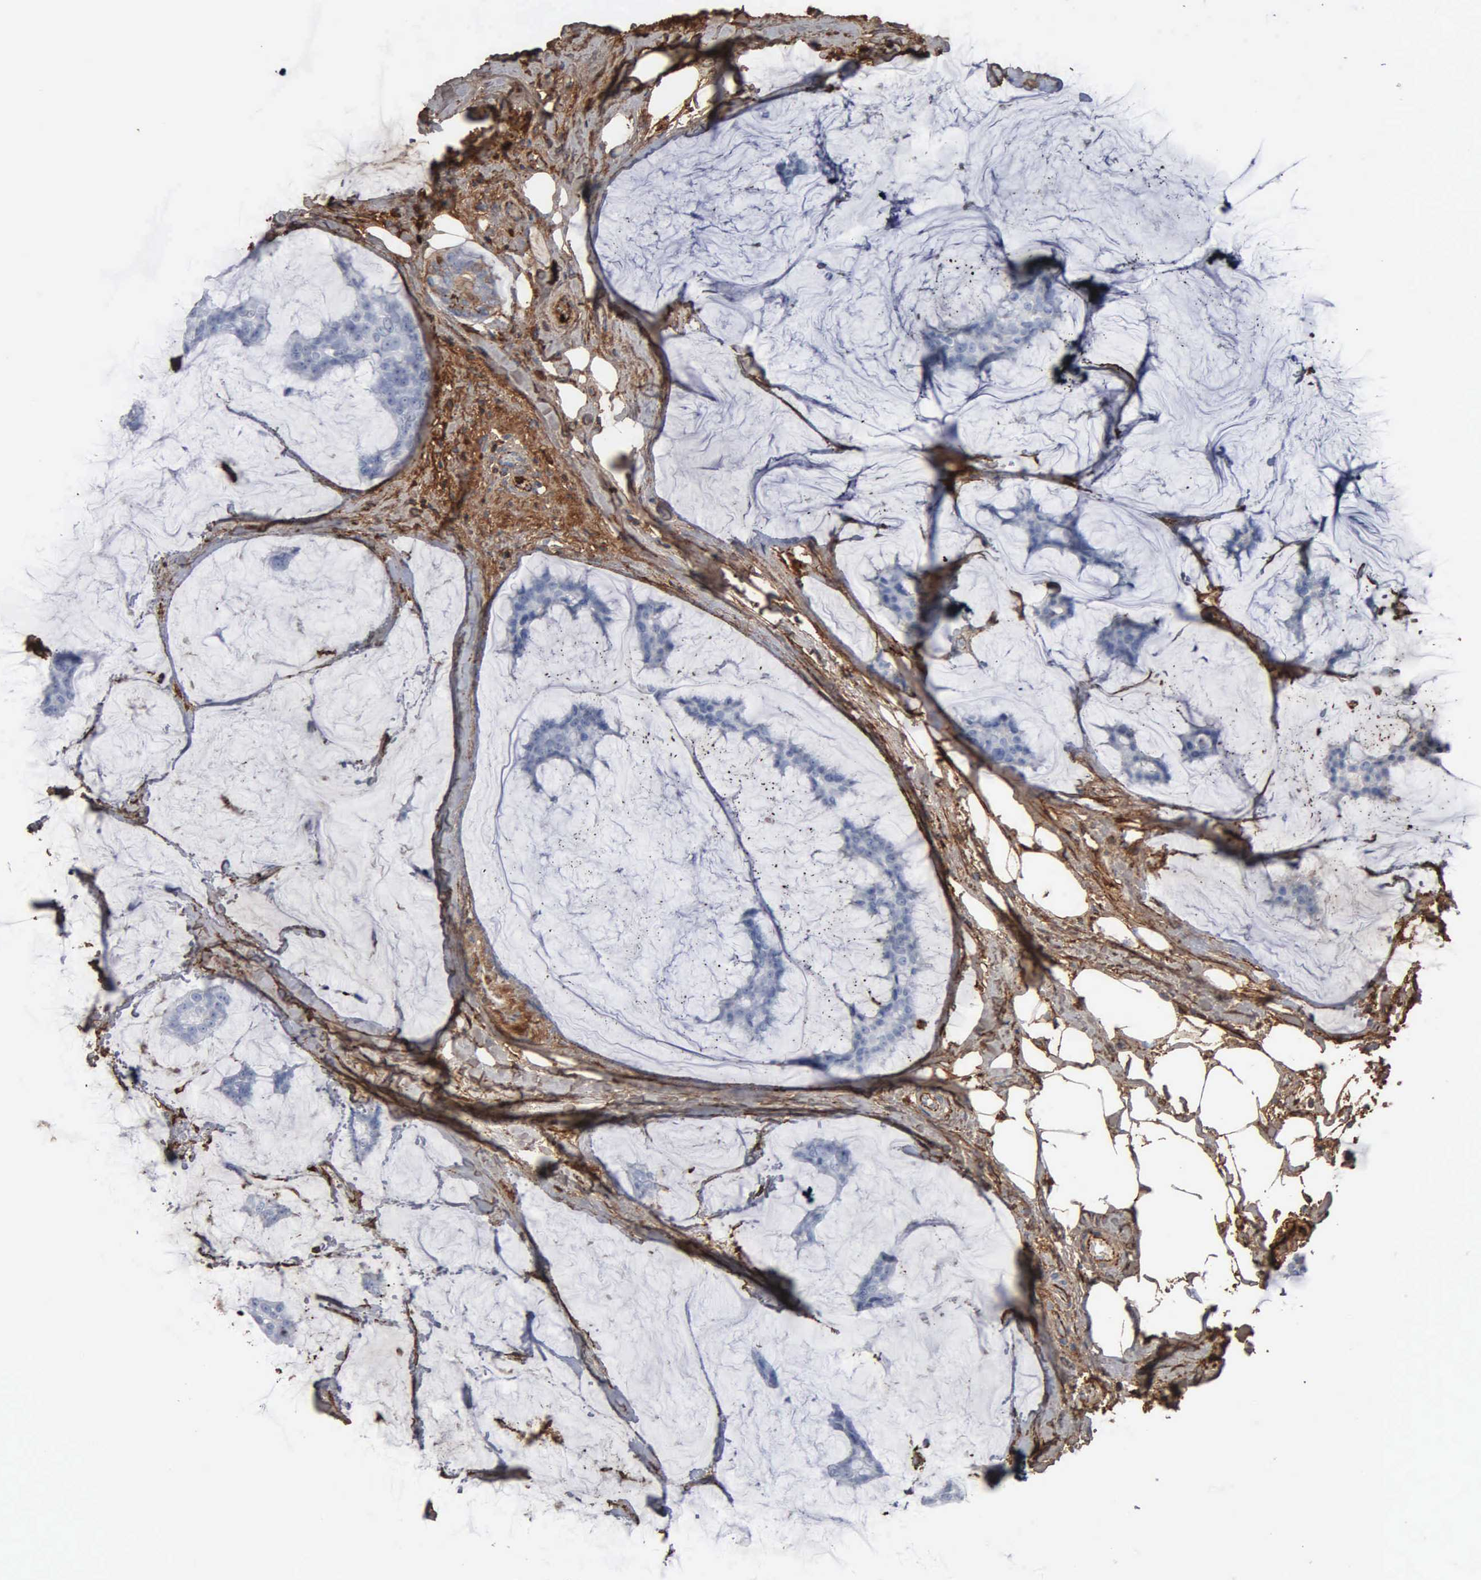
{"staining": {"intensity": "negative", "quantity": "none", "location": "none"}, "tissue": "breast cancer", "cell_type": "Tumor cells", "image_type": "cancer", "snomed": [{"axis": "morphology", "description": "Duct carcinoma"}, {"axis": "topography", "description": "Breast"}], "caption": "Tumor cells are negative for protein expression in human breast cancer (infiltrating ductal carcinoma). (Brightfield microscopy of DAB (3,3'-diaminobenzidine) immunohistochemistry at high magnification).", "gene": "FN1", "patient": {"sex": "female", "age": 93}}